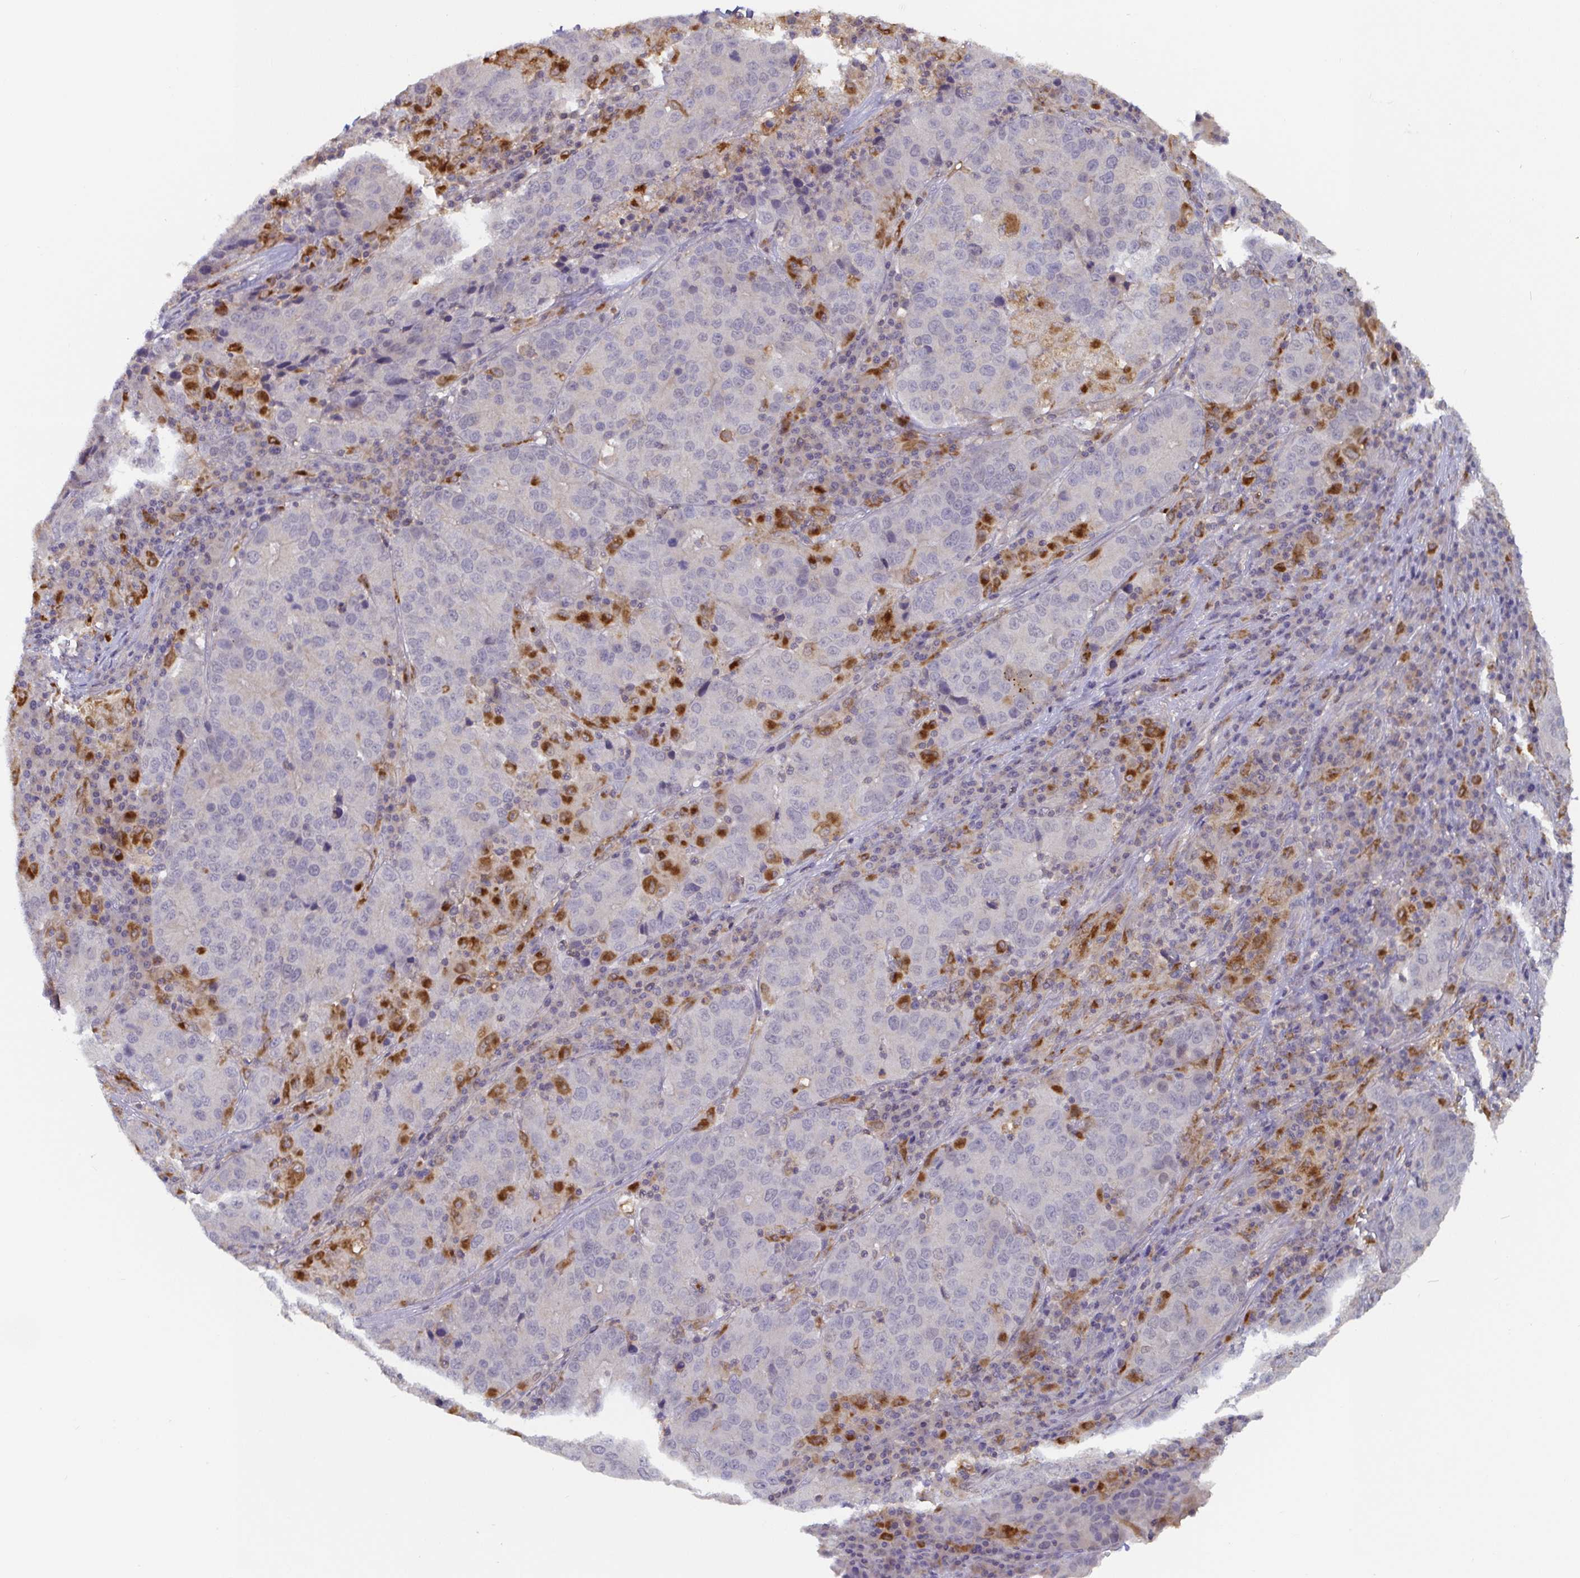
{"staining": {"intensity": "negative", "quantity": "none", "location": "none"}, "tissue": "stomach cancer", "cell_type": "Tumor cells", "image_type": "cancer", "snomed": [{"axis": "morphology", "description": "Adenocarcinoma, NOS"}, {"axis": "topography", "description": "Stomach"}], "caption": "This image is of stomach cancer stained with IHC to label a protein in brown with the nuclei are counter-stained blue. There is no positivity in tumor cells.", "gene": "CDH18", "patient": {"sex": "male", "age": 71}}